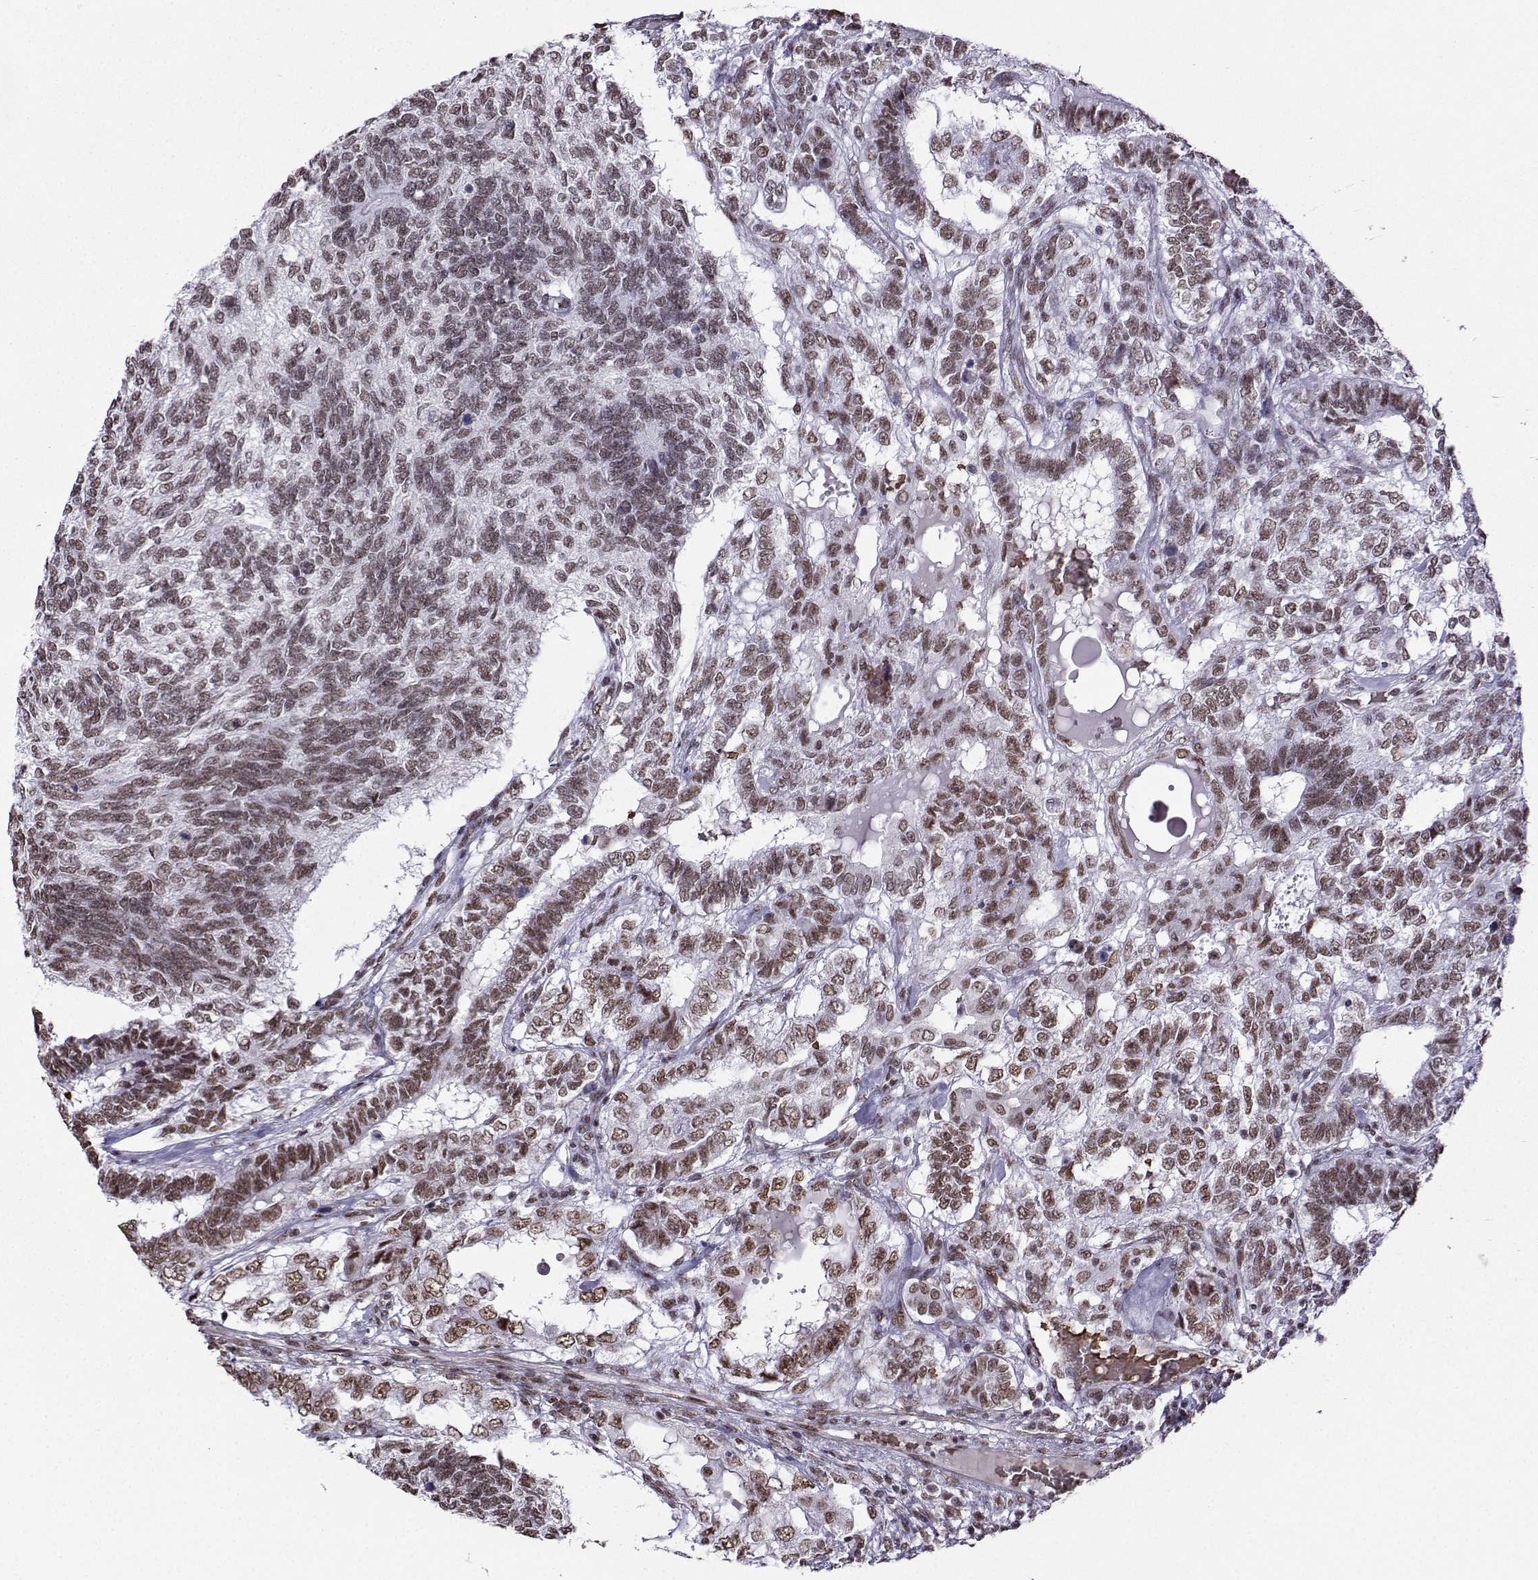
{"staining": {"intensity": "moderate", "quantity": "25%-75%", "location": "nuclear"}, "tissue": "testis cancer", "cell_type": "Tumor cells", "image_type": "cancer", "snomed": [{"axis": "morphology", "description": "Seminoma, NOS"}, {"axis": "morphology", "description": "Carcinoma, Embryonal, NOS"}, {"axis": "topography", "description": "Testis"}], "caption": "Immunohistochemical staining of human testis cancer displays medium levels of moderate nuclear protein staining in about 25%-75% of tumor cells. (DAB (3,3'-diaminobenzidine) IHC with brightfield microscopy, high magnification).", "gene": "CCNK", "patient": {"sex": "male", "age": 41}}